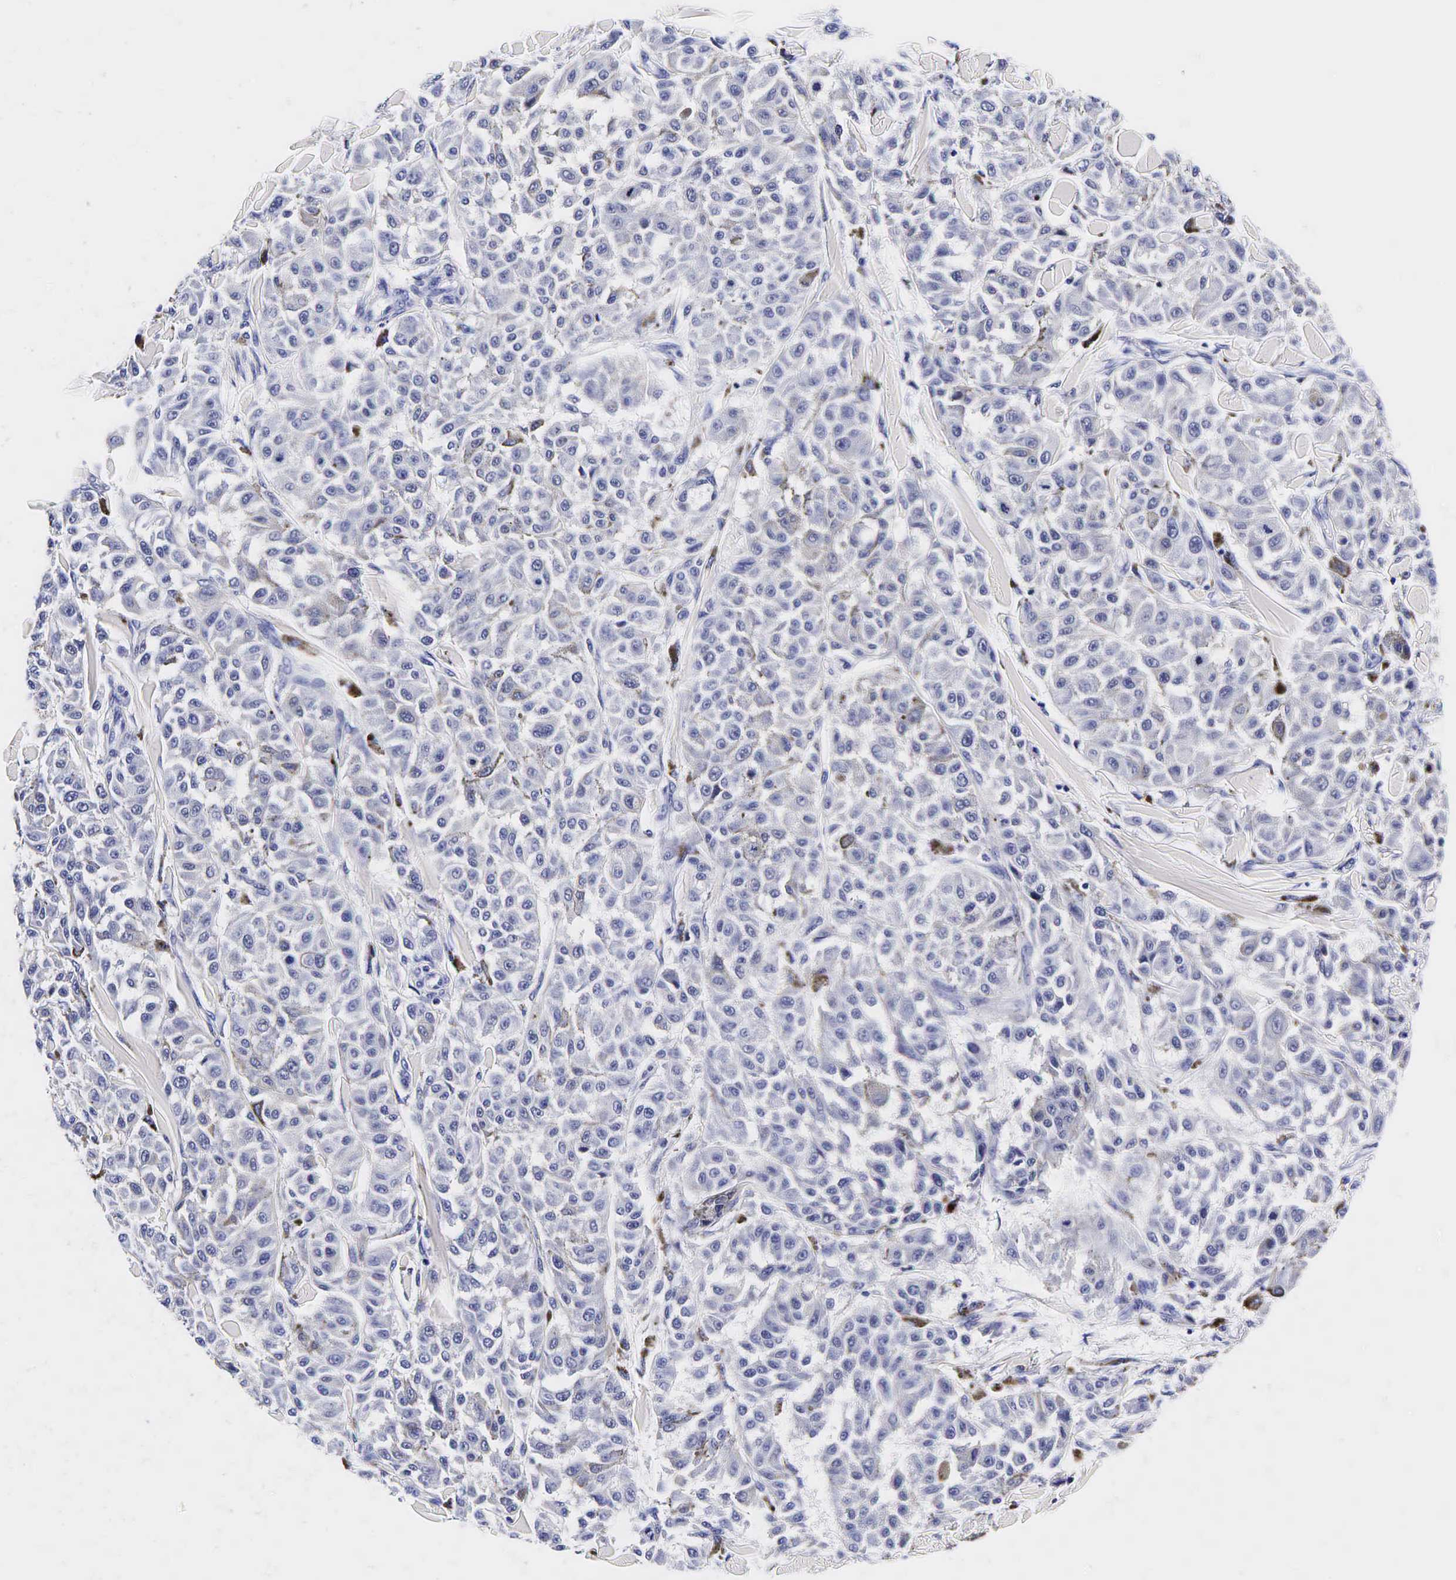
{"staining": {"intensity": "negative", "quantity": "none", "location": "none"}, "tissue": "melanoma", "cell_type": "Tumor cells", "image_type": "cancer", "snomed": [{"axis": "morphology", "description": "Malignant melanoma, NOS"}, {"axis": "topography", "description": "Skin"}], "caption": "This is an immunohistochemistry (IHC) image of malignant melanoma. There is no staining in tumor cells.", "gene": "GAST", "patient": {"sex": "female", "age": 64}}